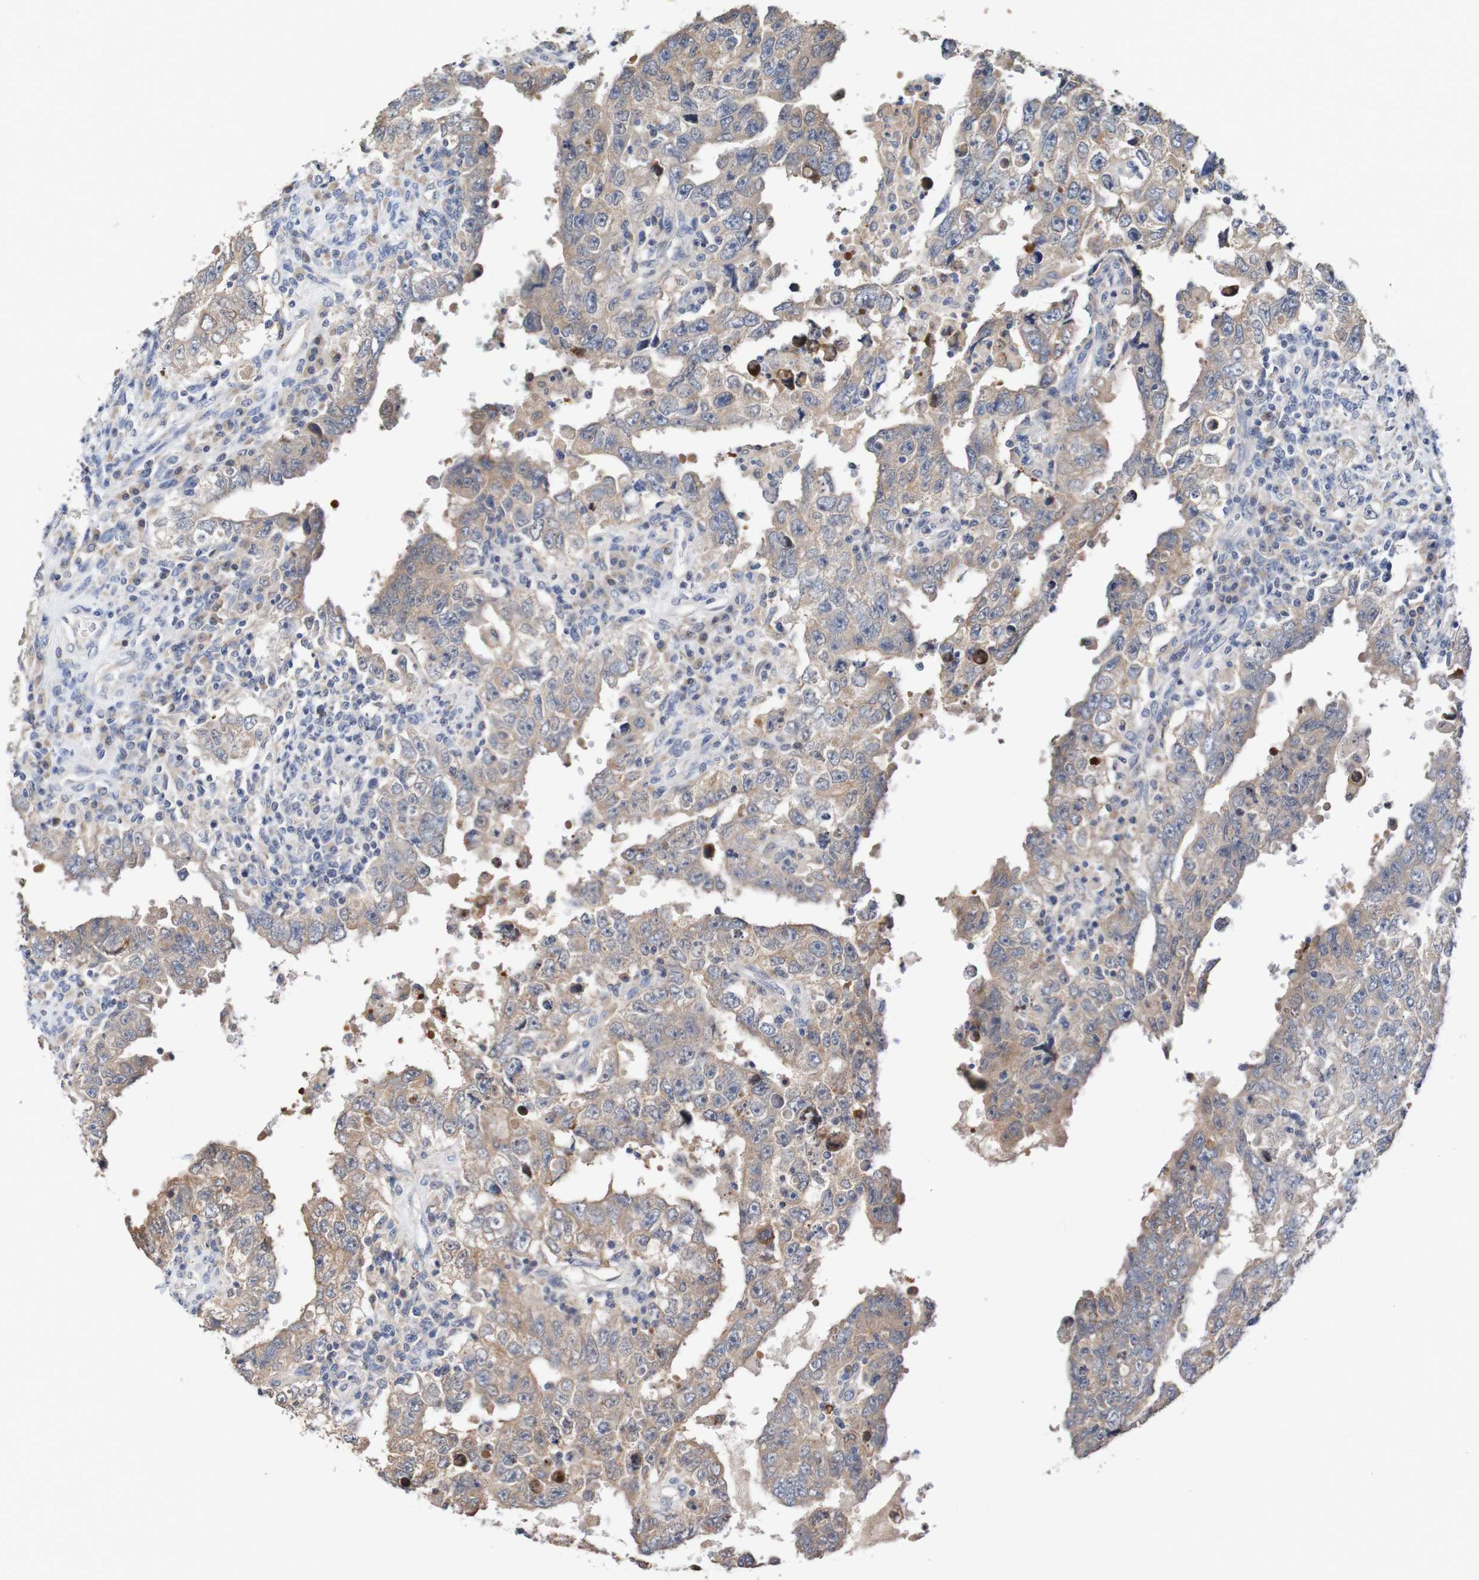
{"staining": {"intensity": "weak", "quantity": ">75%", "location": "cytoplasmic/membranous"}, "tissue": "testis cancer", "cell_type": "Tumor cells", "image_type": "cancer", "snomed": [{"axis": "morphology", "description": "Carcinoma, Embryonal, NOS"}, {"axis": "topography", "description": "Testis"}], "caption": "Protein staining displays weak cytoplasmic/membranous positivity in approximately >75% of tumor cells in testis embryonal carcinoma.", "gene": "FIBP", "patient": {"sex": "male", "age": 26}}